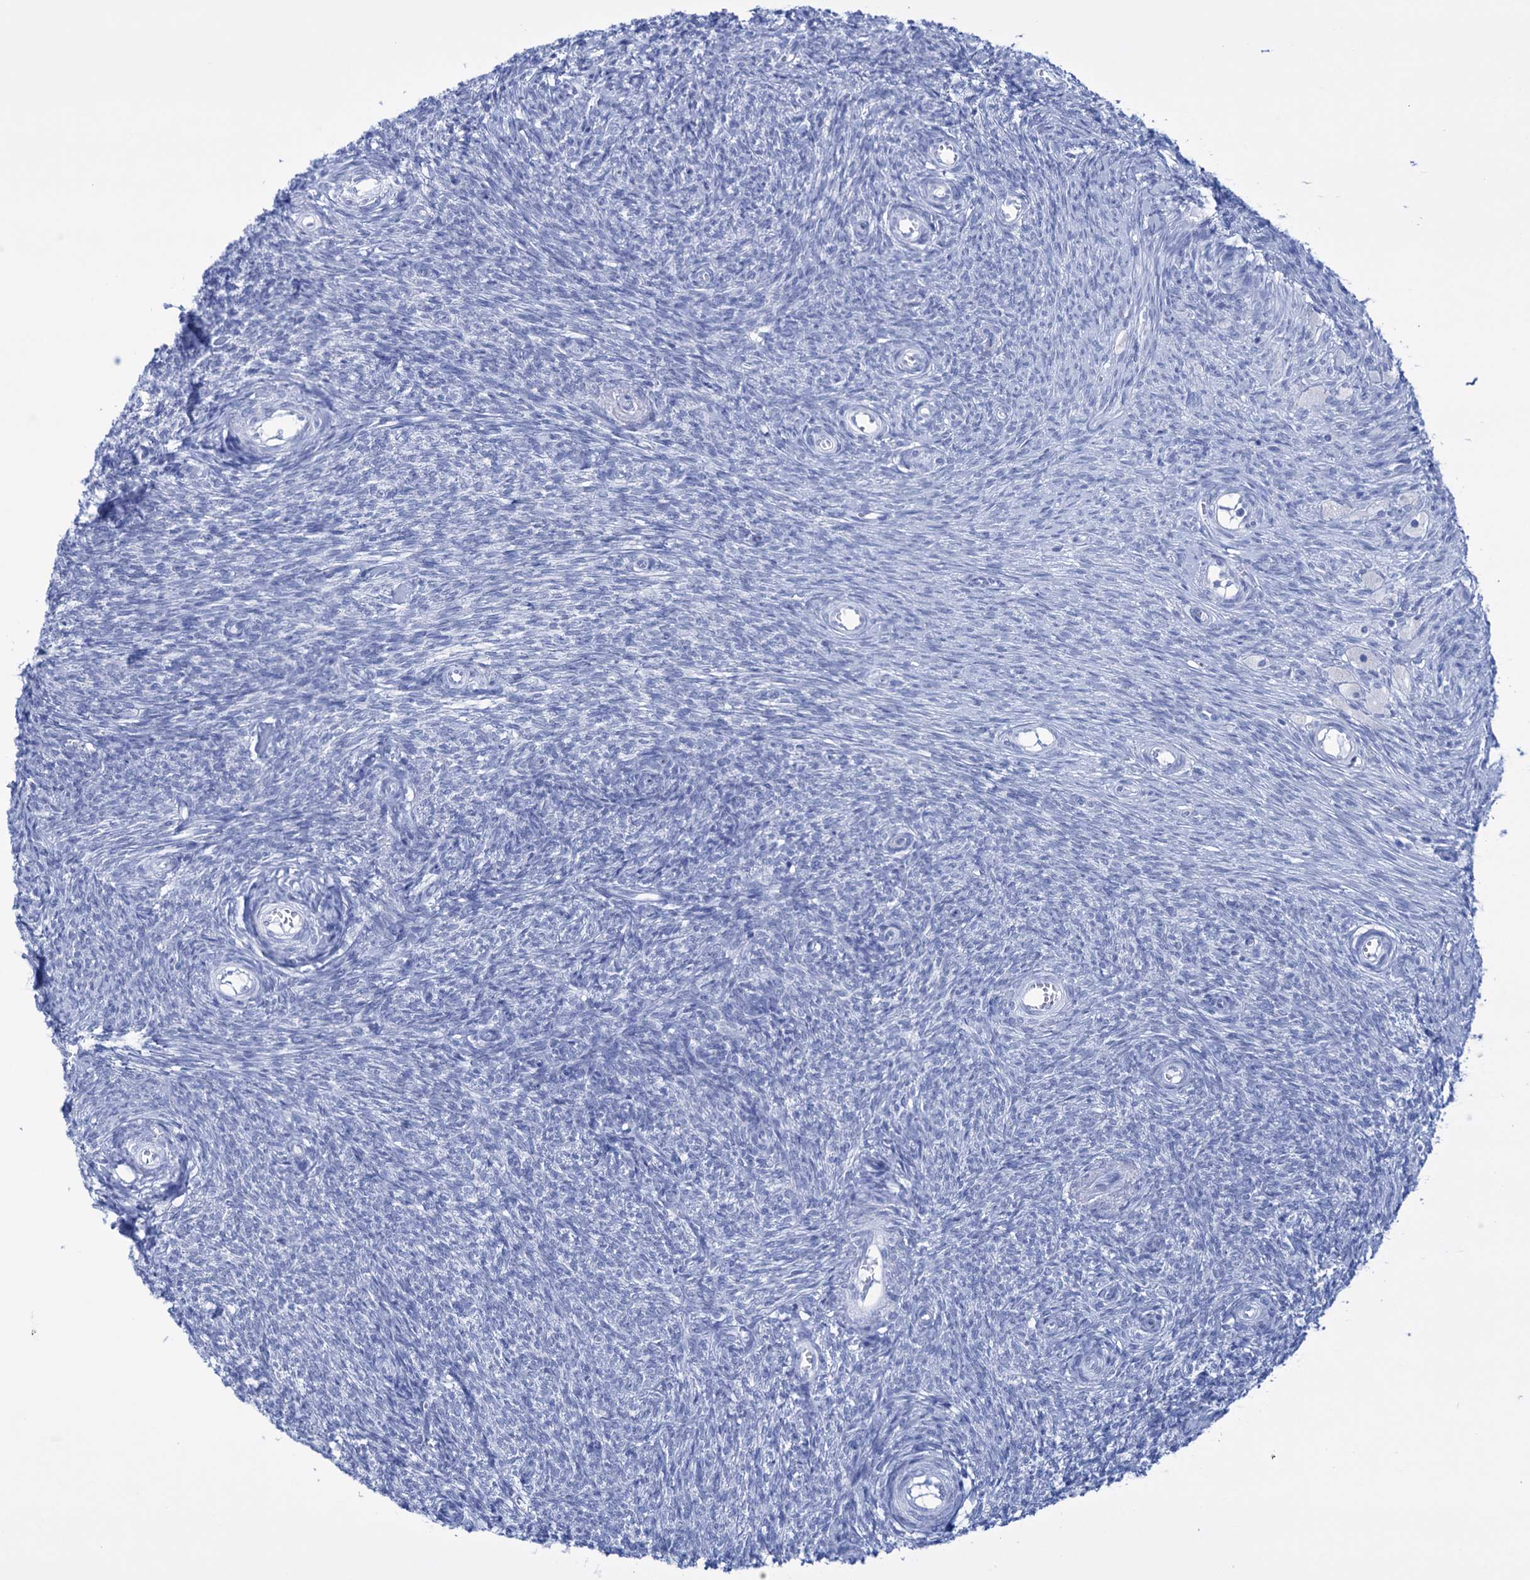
{"staining": {"intensity": "negative", "quantity": "none", "location": "none"}, "tissue": "ovary", "cell_type": "Ovarian stroma cells", "image_type": "normal", "snomed": [{"axis": "morphology", "description": "Normal tissue, NOS"}, {"axis": "topography", "description": "Ovary"}], "caption": "Immunohistochemistry (IHC) of benign human ovary demonstrates no staining in ovarian stroma cells.", "gene": "FBXW12", "patient": {"sex": "female", "age": 44}}